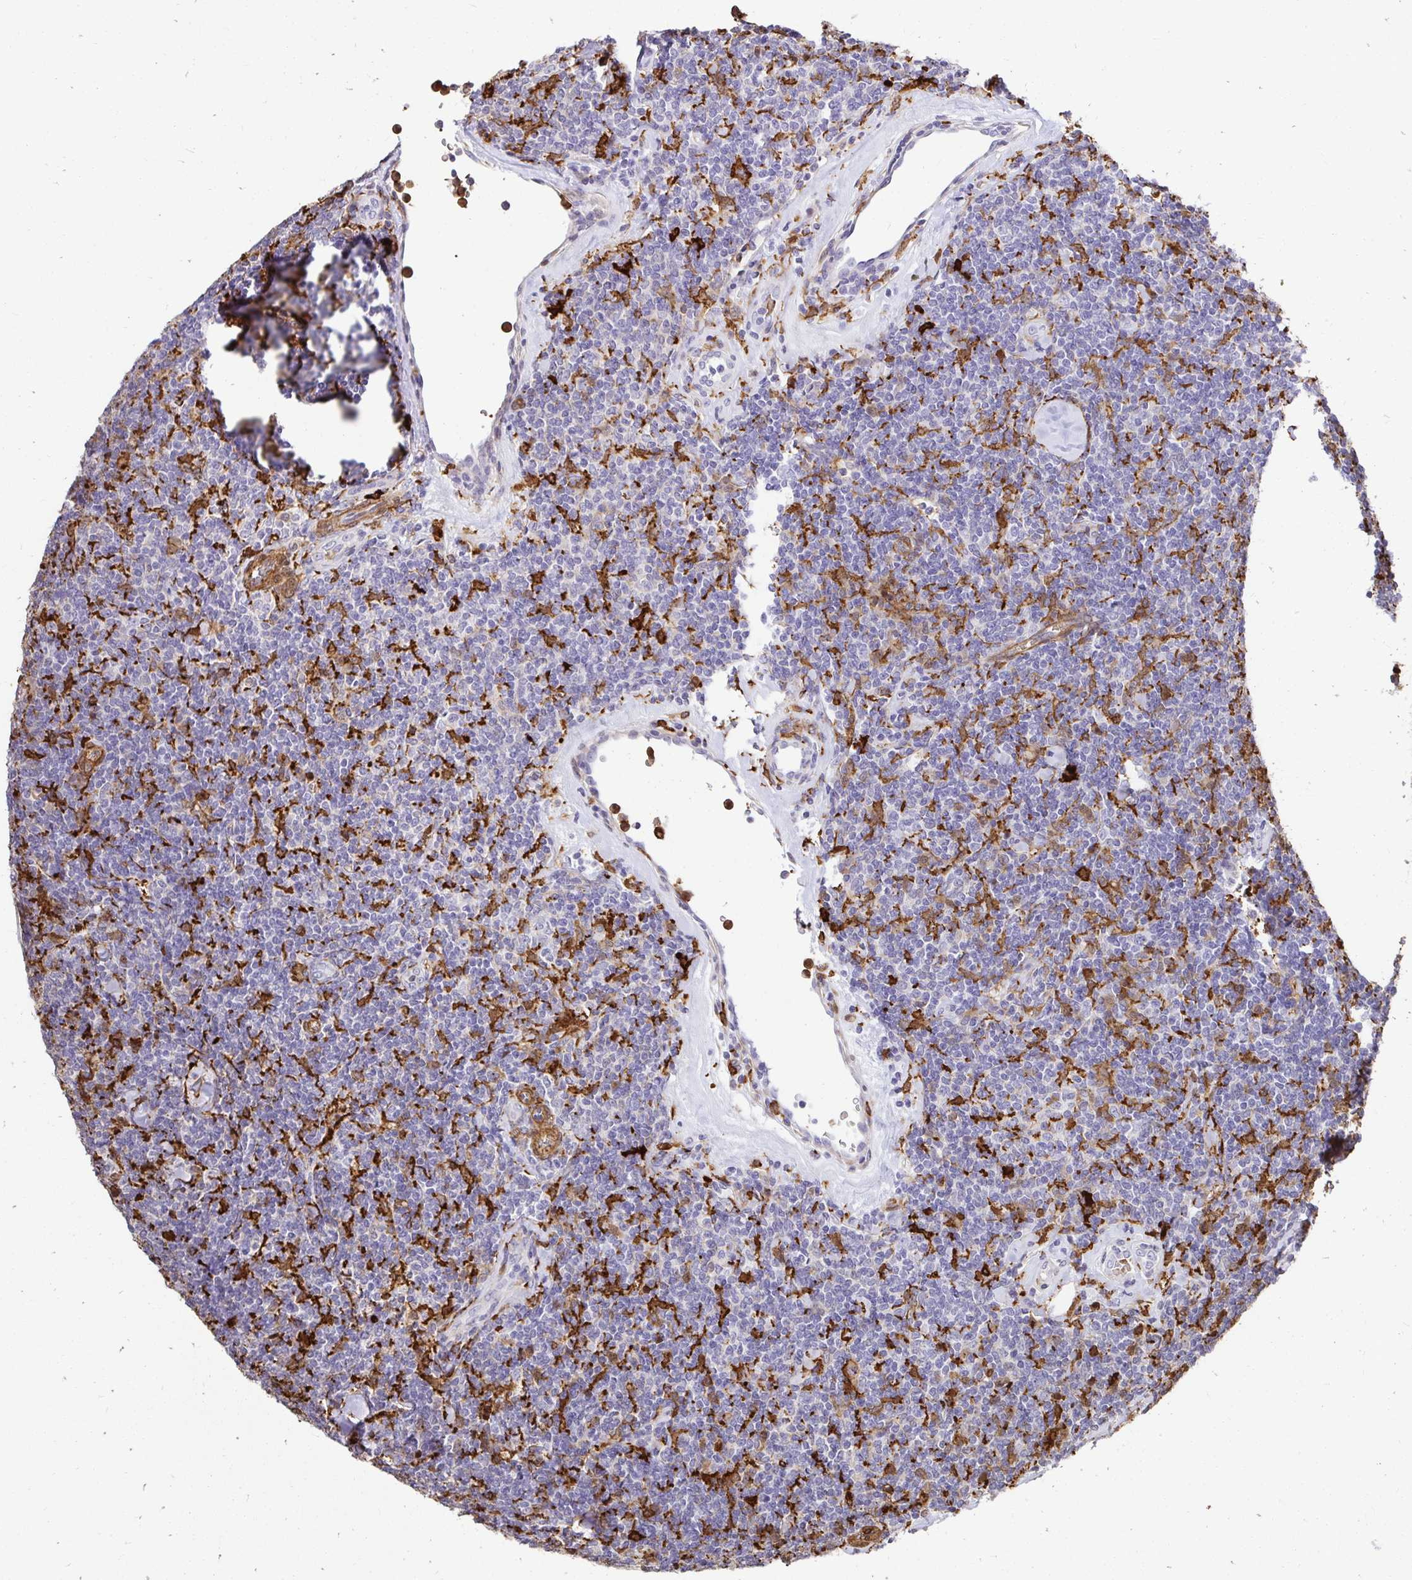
{"staining": {"intensity": "negative", "quantity": "none", "location": "none"}, "tissue": "lymphoma", "cell_type": "Tumor cells", "image_type": "cancer", "snomed": [{"axis": "morphology", "description": "Malignant lymphoma, non-Hodgkin's type, Low grade"}, {"axis": "topography", "description": "Lymph node"}], "caption": "Lymphoma stained for a protein using IHC shows no positivity tumor cells.", "gene": "GSN", "patient": {"sex": "female", "age": 56}}